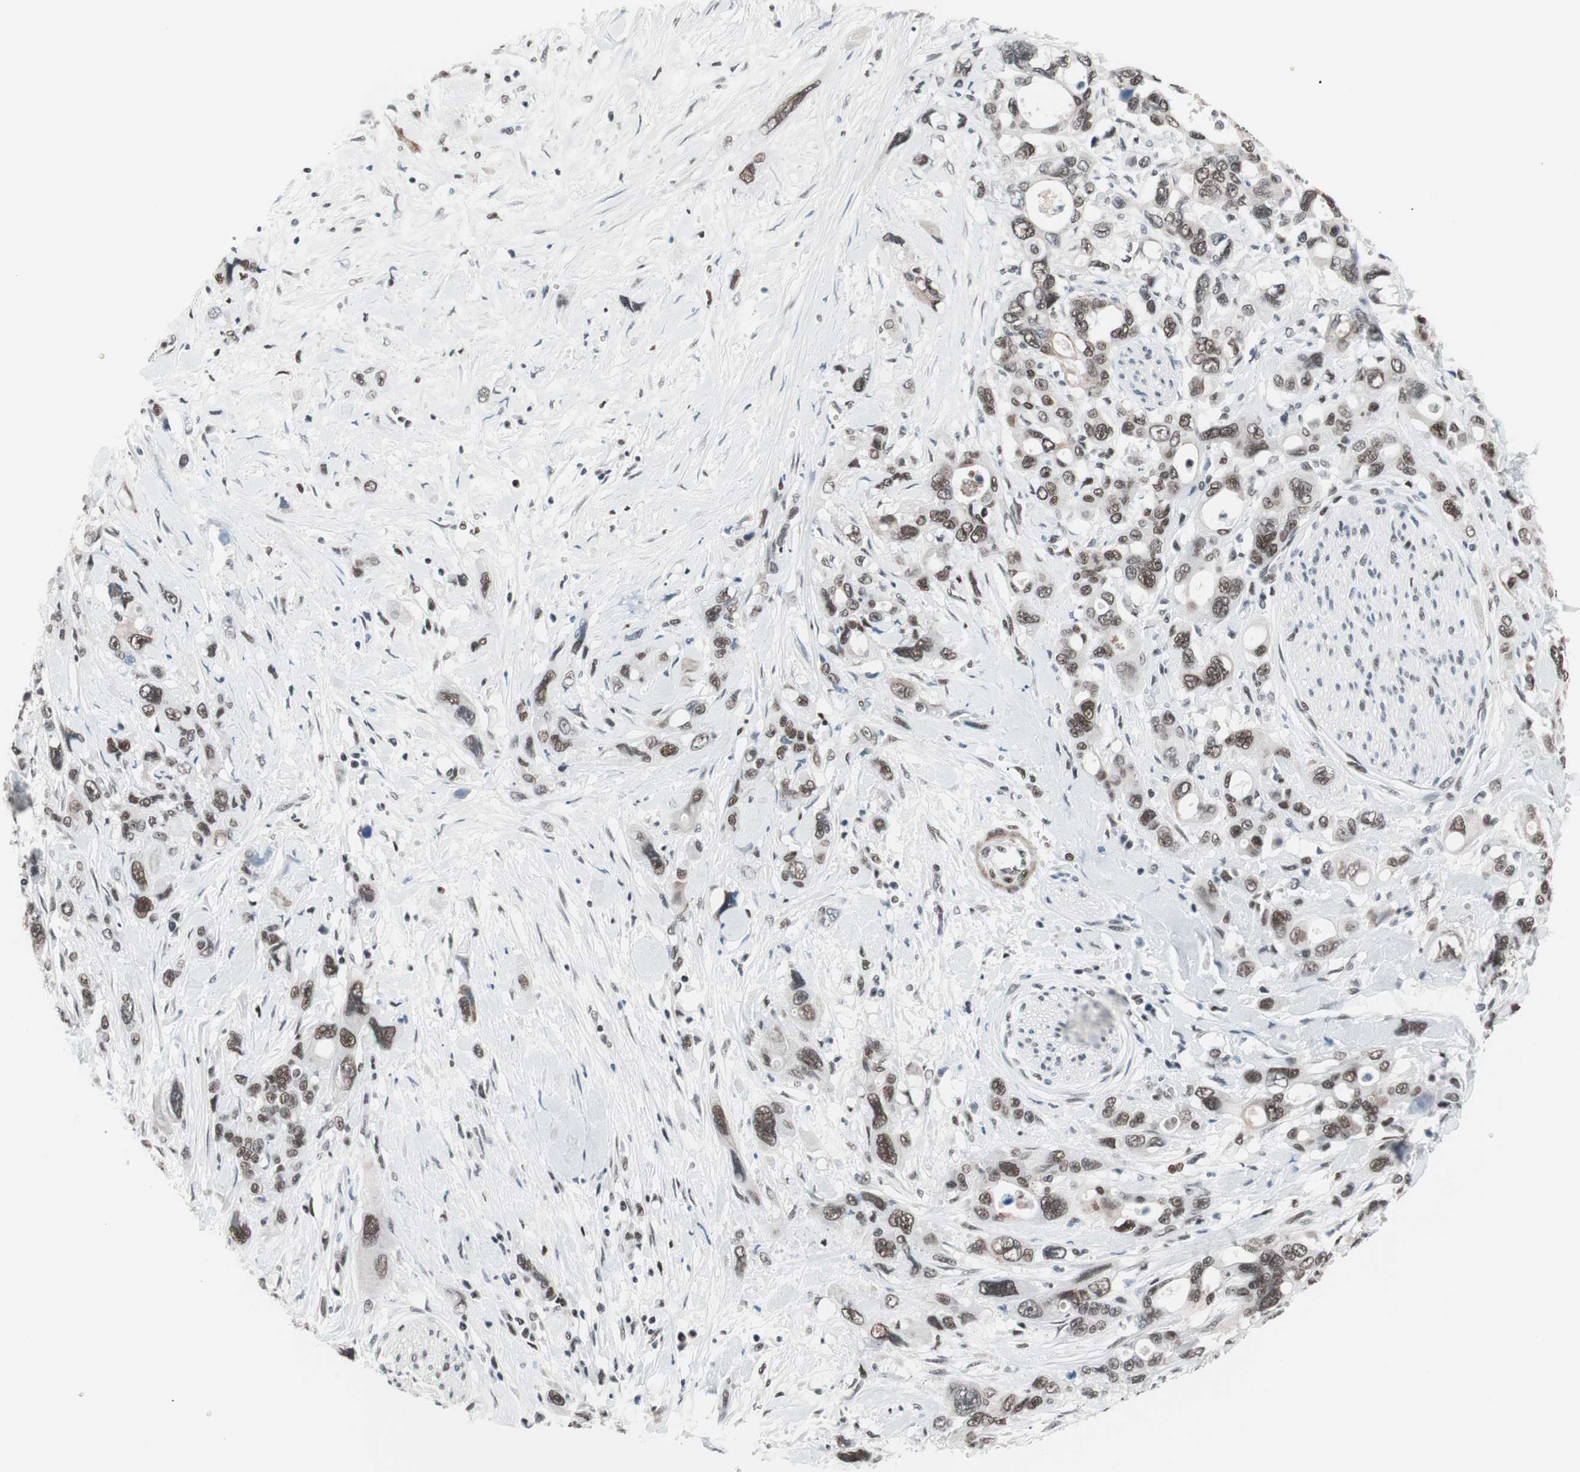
{"staining": {"intensity": "moderate", "quantity": ">75%", "location": "nuclear"}, "tissue": "pancreatic cancer", "cell_type": "Tumor cells", "image_type": "cancer", "snomed": [{"axis": "morphology", "description": "Adenocarcinoma, NOS"}, {"axis": "topography", "description": "Pancreas"}], "caption": "IHC (DAB (3,3'-diaminobenzidine)) staining of human pancreatic cancer (adenocarcinoma) reveals moderate nuclear protein staining in about >75% of tumor cells.", "gene": "ARID1A", "patient": {"sex": "male", "age": 46}}